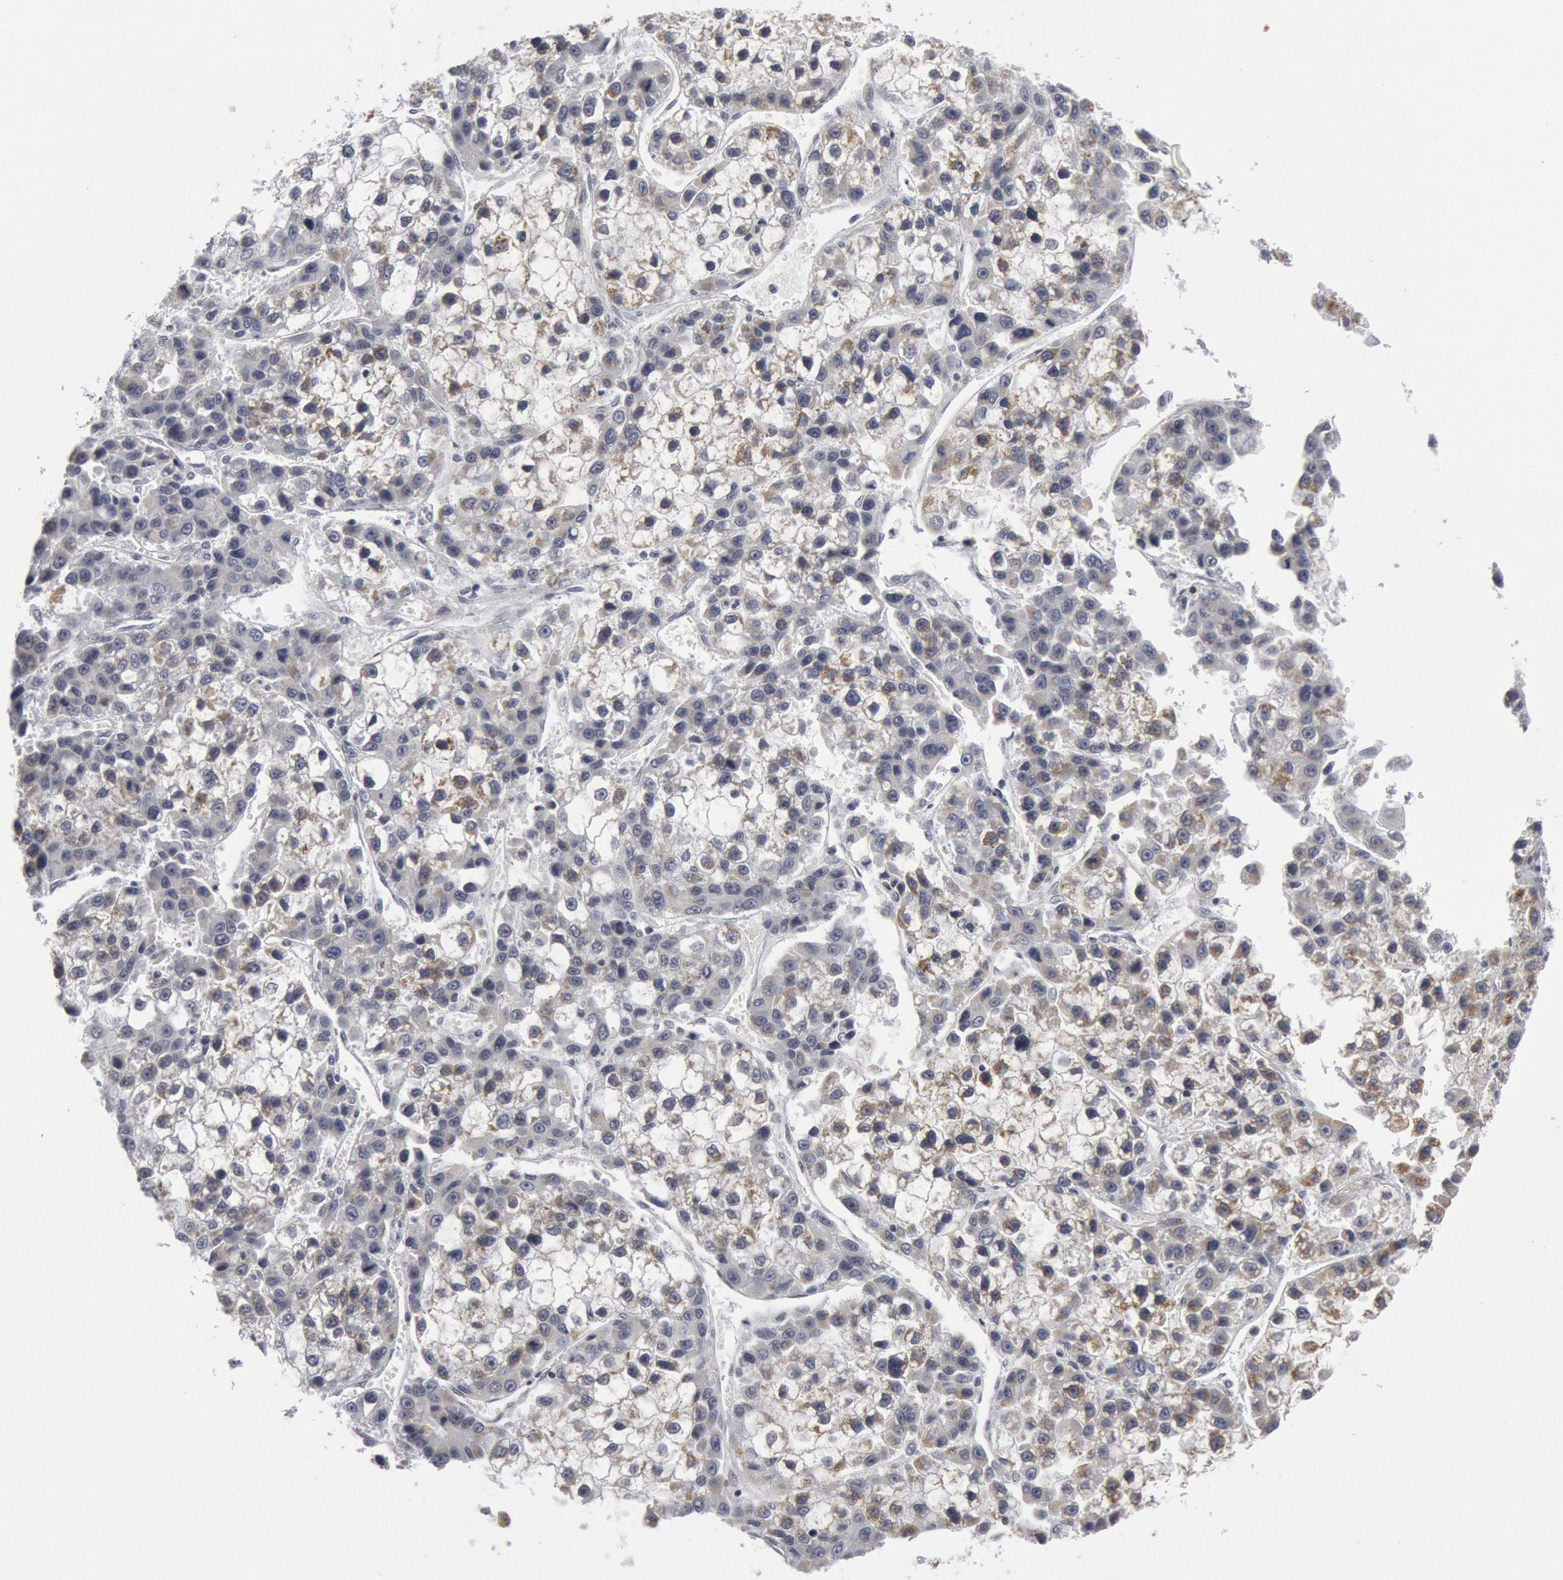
{"staining": {"intensity": "weak", "quantity": "<25%", "location": "cytoplasmic/membranous"}, "tissue": "liver cancer", "cell_type": "Tumor cells", "image_type": "cancer", "snomed": [{"axis": "morphology", "description": "Carcinoma, Hepatocellular, NOS"}, {"axis": "topography", "description": "Liver"}], "caption": "Protein analysis of hepatocellular carcinoma (liver) demonstrates no significant expression in tumor cells. (Stains: DAB (3,3'-diaminobenzidine) immunohistochemistry (IHC) with hematoxylin counter stain, Microscopy: brightfield microscopy at high magnification).", "gene": "CASP9", "patient": {"sex": "female", "age": 66}}